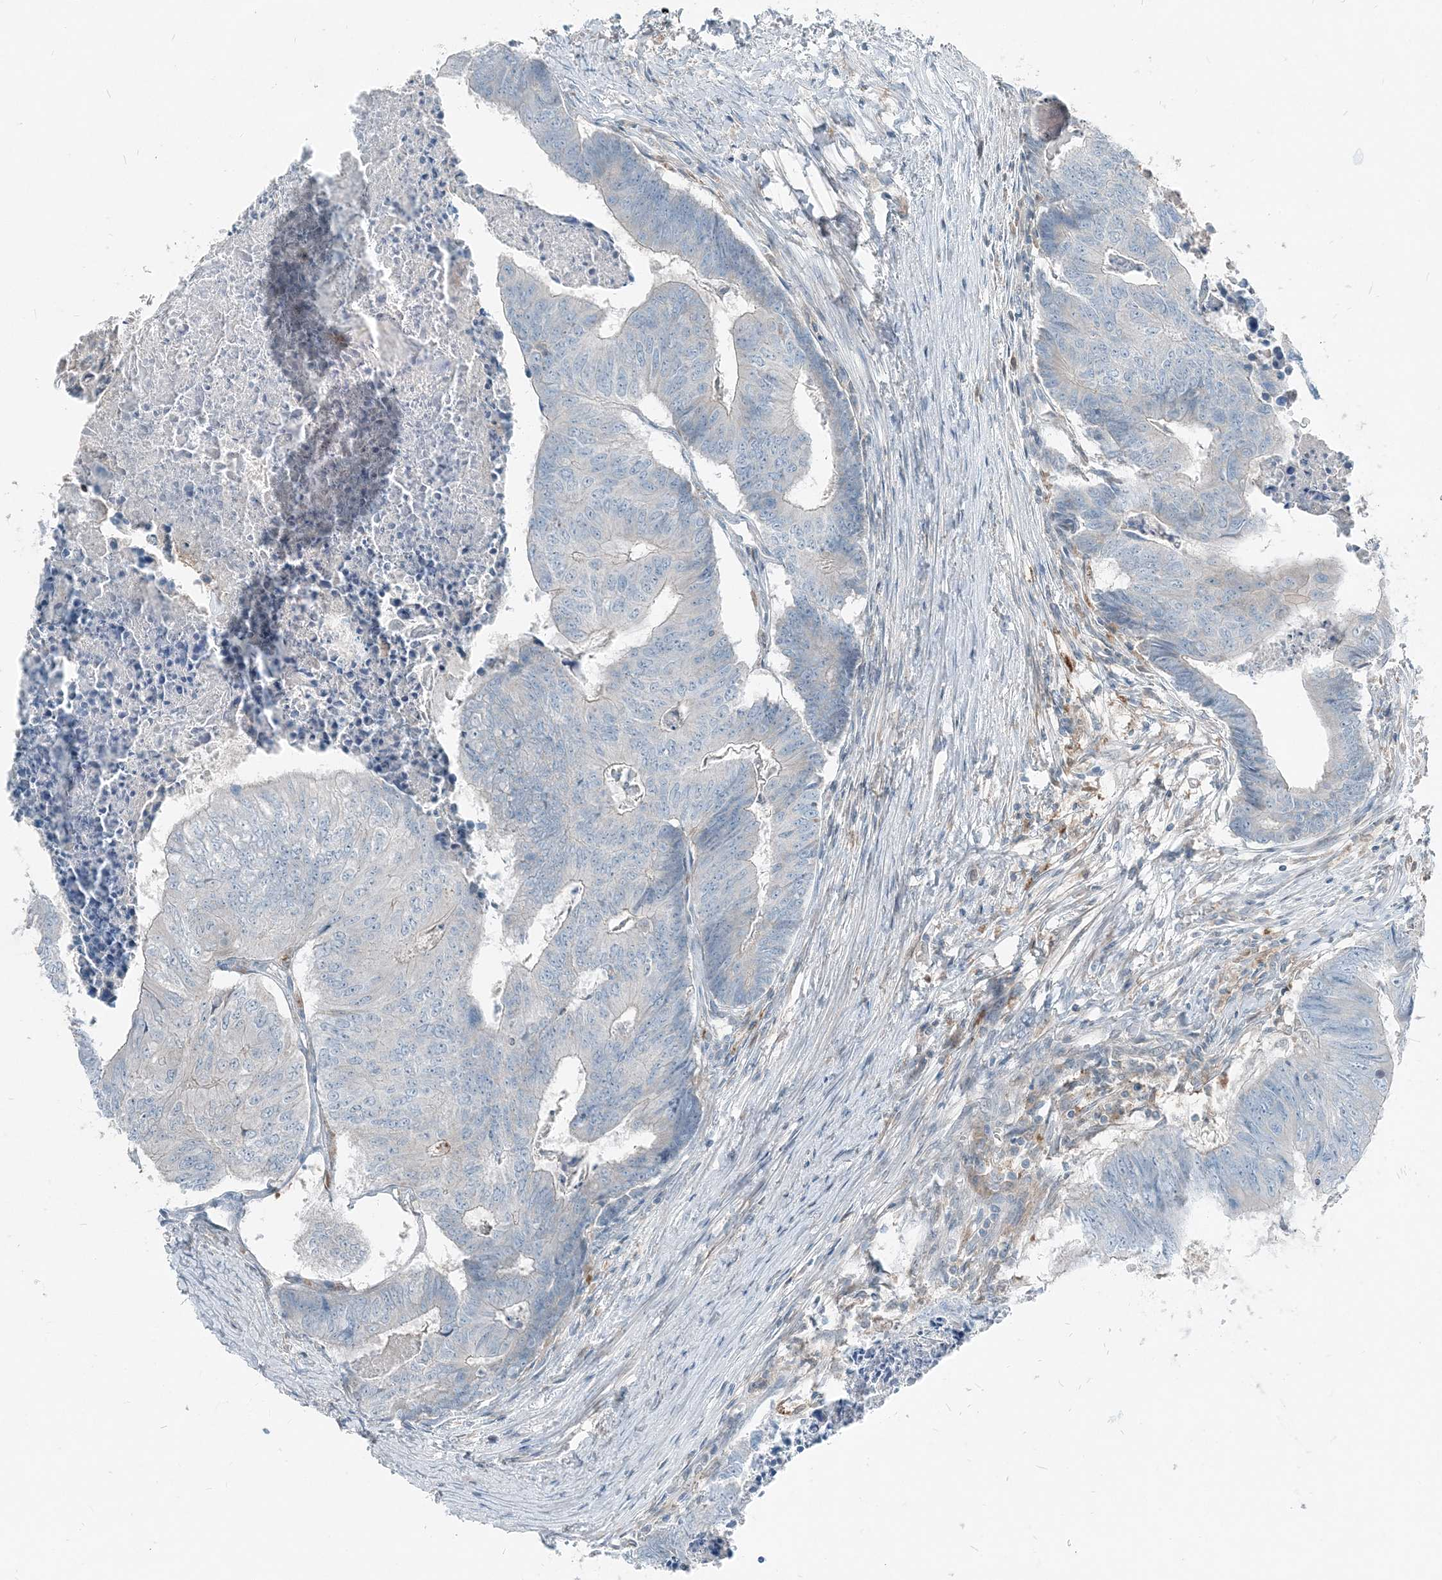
{"staining": {"intensity": "negative", "quantity": "none", "location": "none"}, "tissue": "colorectal cancer", "cell_type": "Tumor cells", "image_type": "cancer", "snomed": [{"axis": "morphology", "description": "Adenocarcinoma, NOS"}, {"axis": "topography", "description": "Colon"}], "caption": "A micrograph of colorectal cancer (adenocarcinoma) stained for a protein reveals no brown staining in tumor cells.", "gene": "ARMH1", "patient": {"sex": "female", "age": 67}}